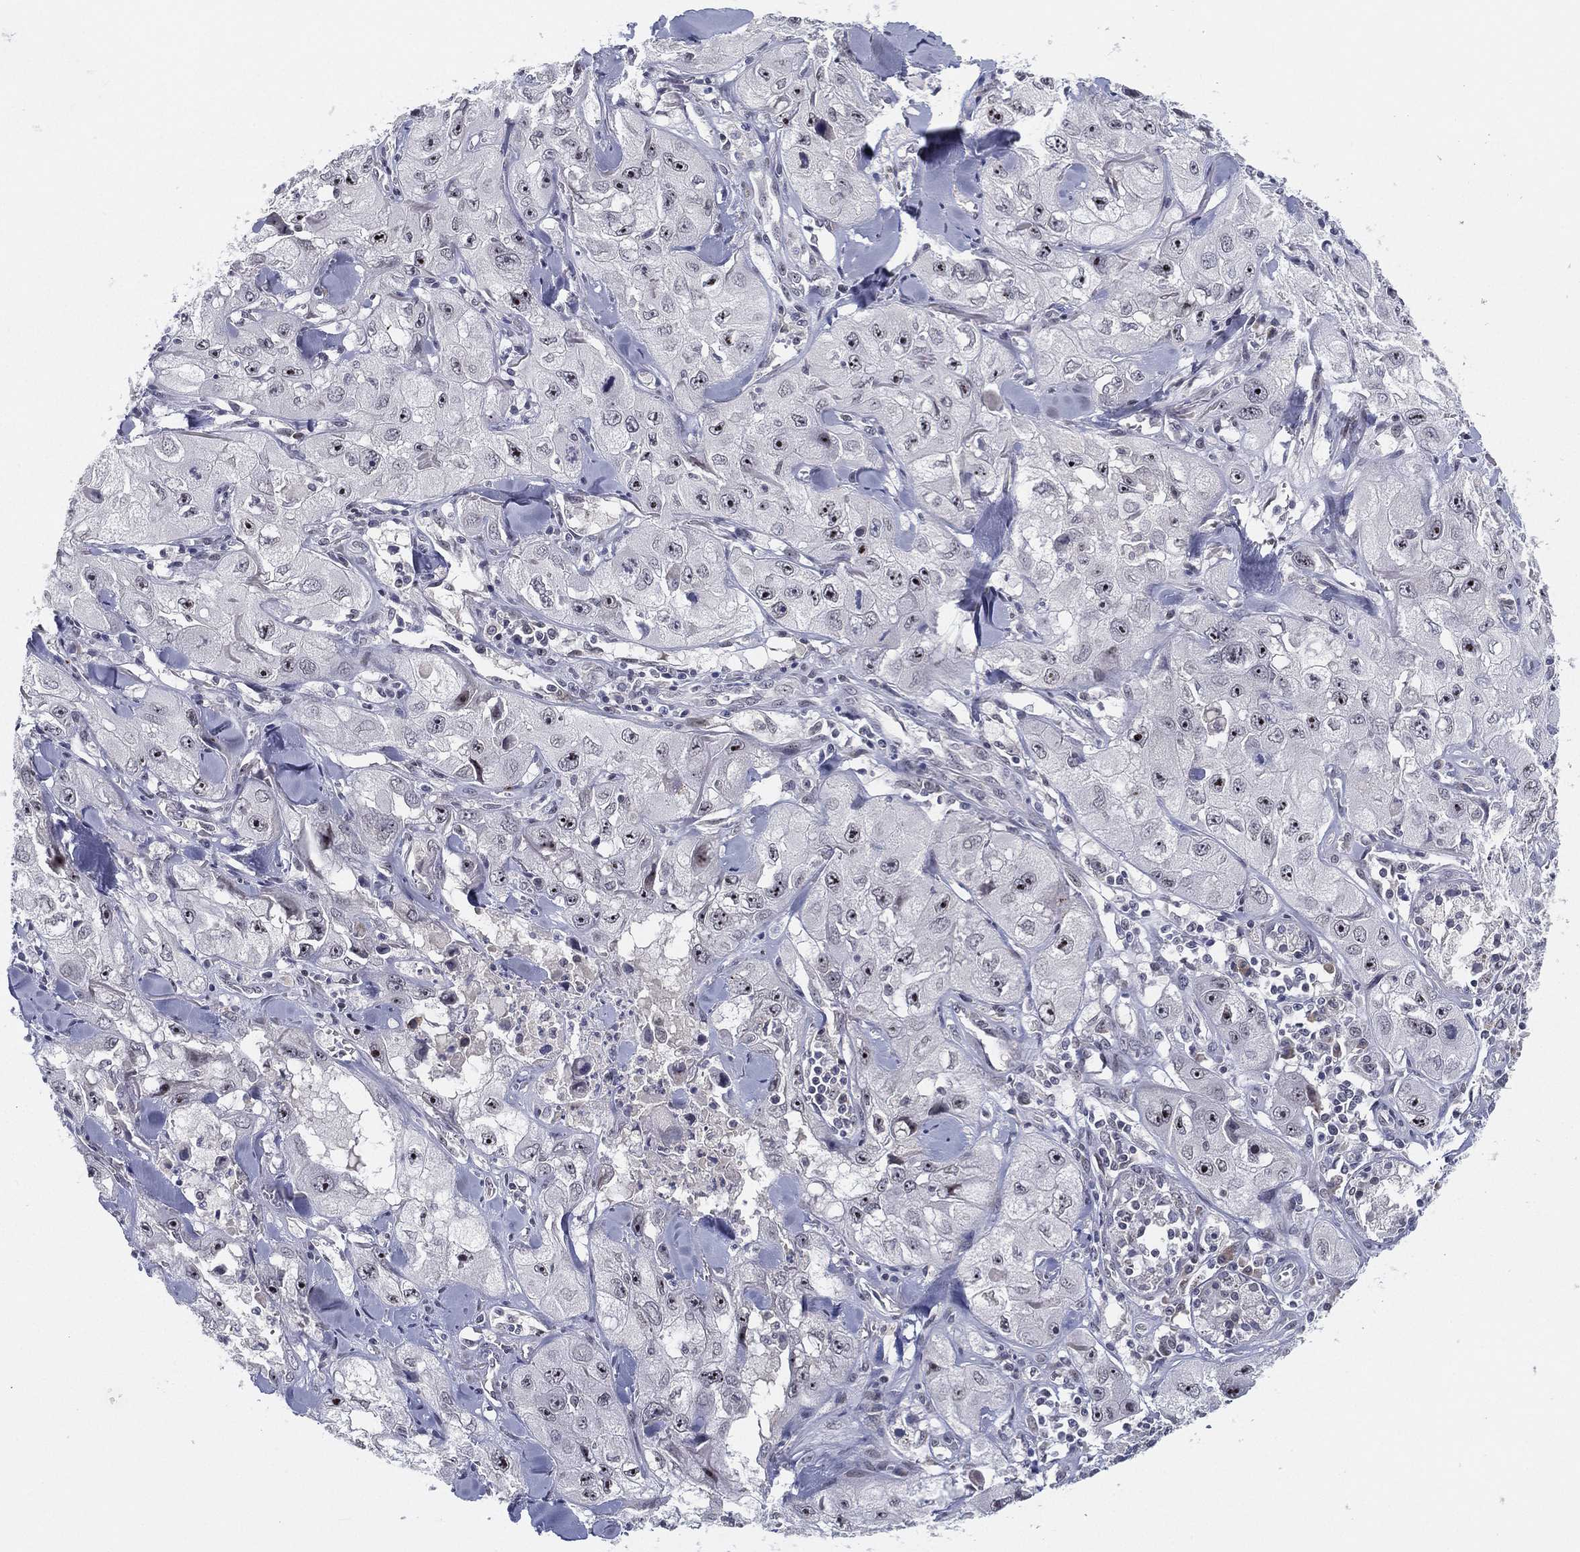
{"staining": {"intensity": "negative", "quantity": "none", "location": "none"}, "tissue": "skin cancer", "cell_type": "Tumor cells", "image_type": "cancer", "snomed": [{"axis": "morphology", "description": "Squamous cell carcinoma, NOS"}, {"axis": "topography", "description": "Skin"}, {"axis": "topography", "description": "Subcutis"}], "caption": "Tumor cells show no significant protein staining in skin cancer (squamous cell carcinoma).", "gene": "MS4A8", "patient": {"sex": "male", "age": 73}}